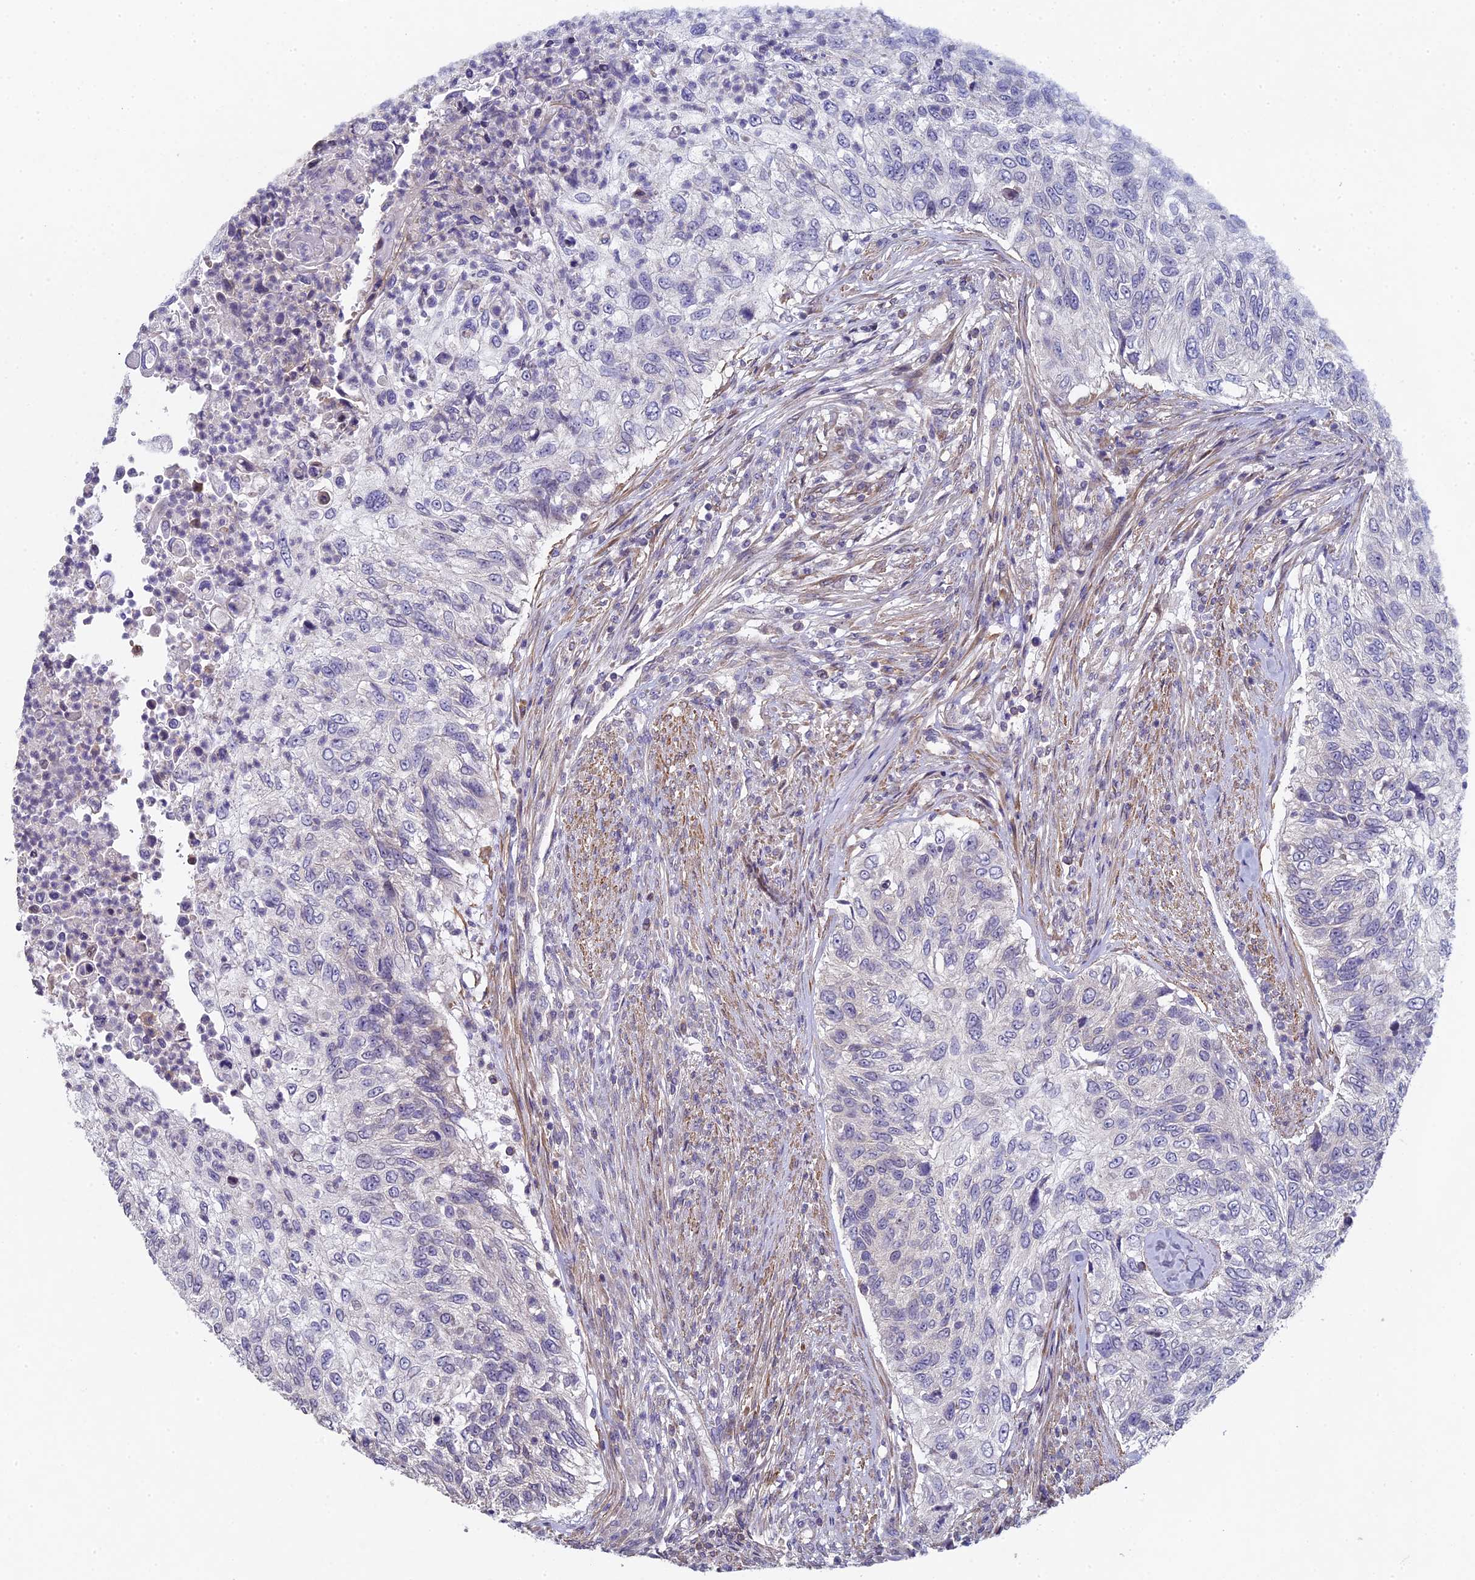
{"staining": {"intensity": "negative", "quantity": "none", "location": "none"}, "tissue": "urothelial cancer", "cell_type": "Tumor cells", "image_type": "cancer", "snomed": [{"axis": "morphology", "description": "Urothelial carcinoma, High grade"}, {"axis": "topography", "description": "Urinary bladder"}], "caption": "The photomicrograph shows no staining of tumor cells in urothelial cancer.", "gene": "DIXDC1", "patient": {"sex": "female", "age": 60}}